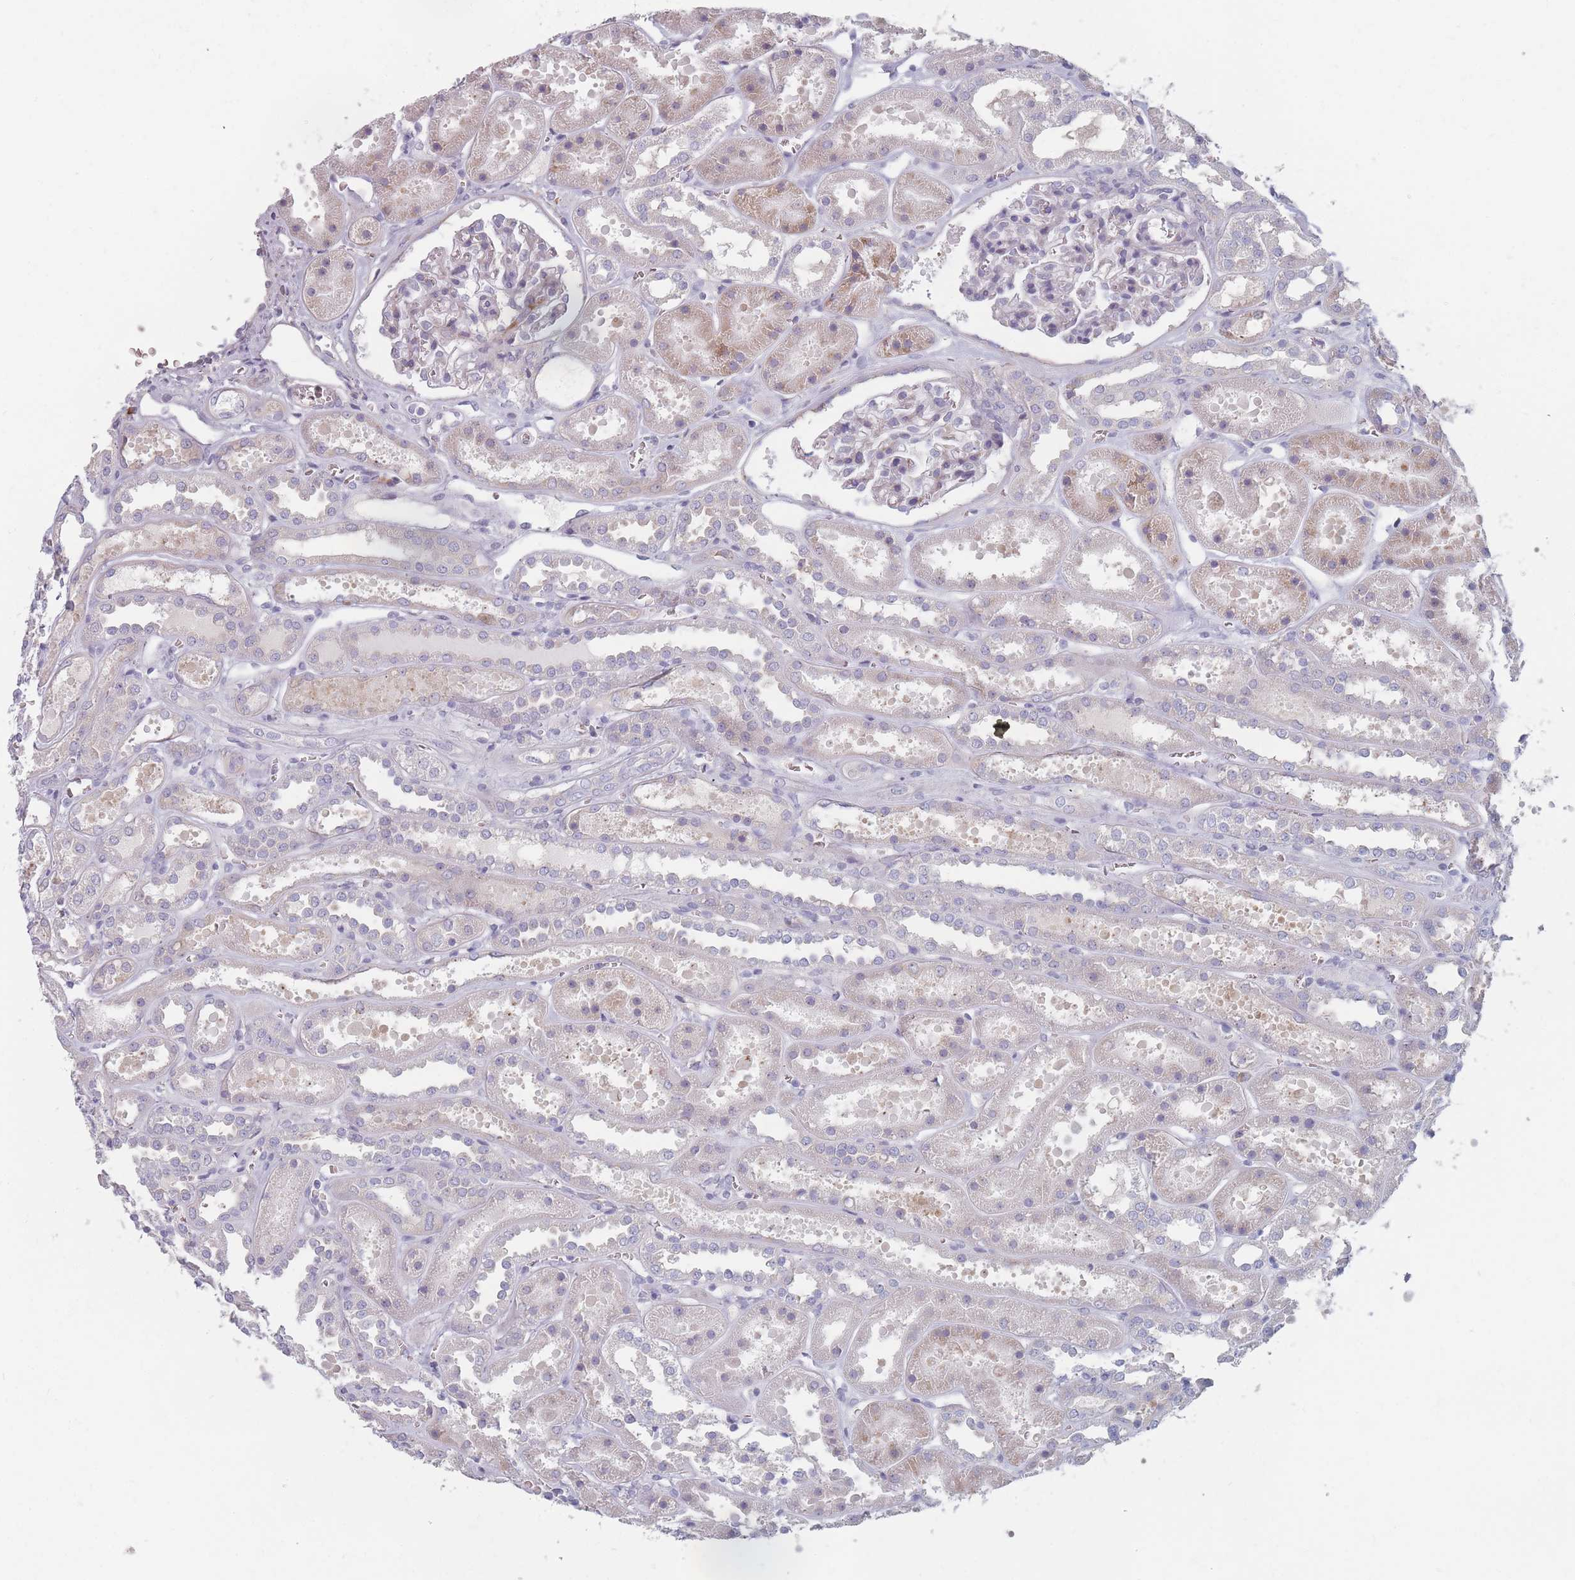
{"staining": {"intensity": "negative", "quantity": "none", "location": "none"}, "tissue": "kidney", "cell_type": "Cells in glomeruli", "image_type": "normal", "snomed": [{"axis": "morphology", "description": "Normal tissue, NOS"}, {"axis": "topography", "description": "Kidney"}], "caption": "The photomicrograph displays no staining of cells in glomeruli in unremarkable kidney. (Stains: DAB immunohistochemistry (IHC) with hematoxylin counter stain, Microscopy: brightfield microscopy at high magnification).", "gene": "CACNG5", "patient": {"sex": "female", "age": 41}}